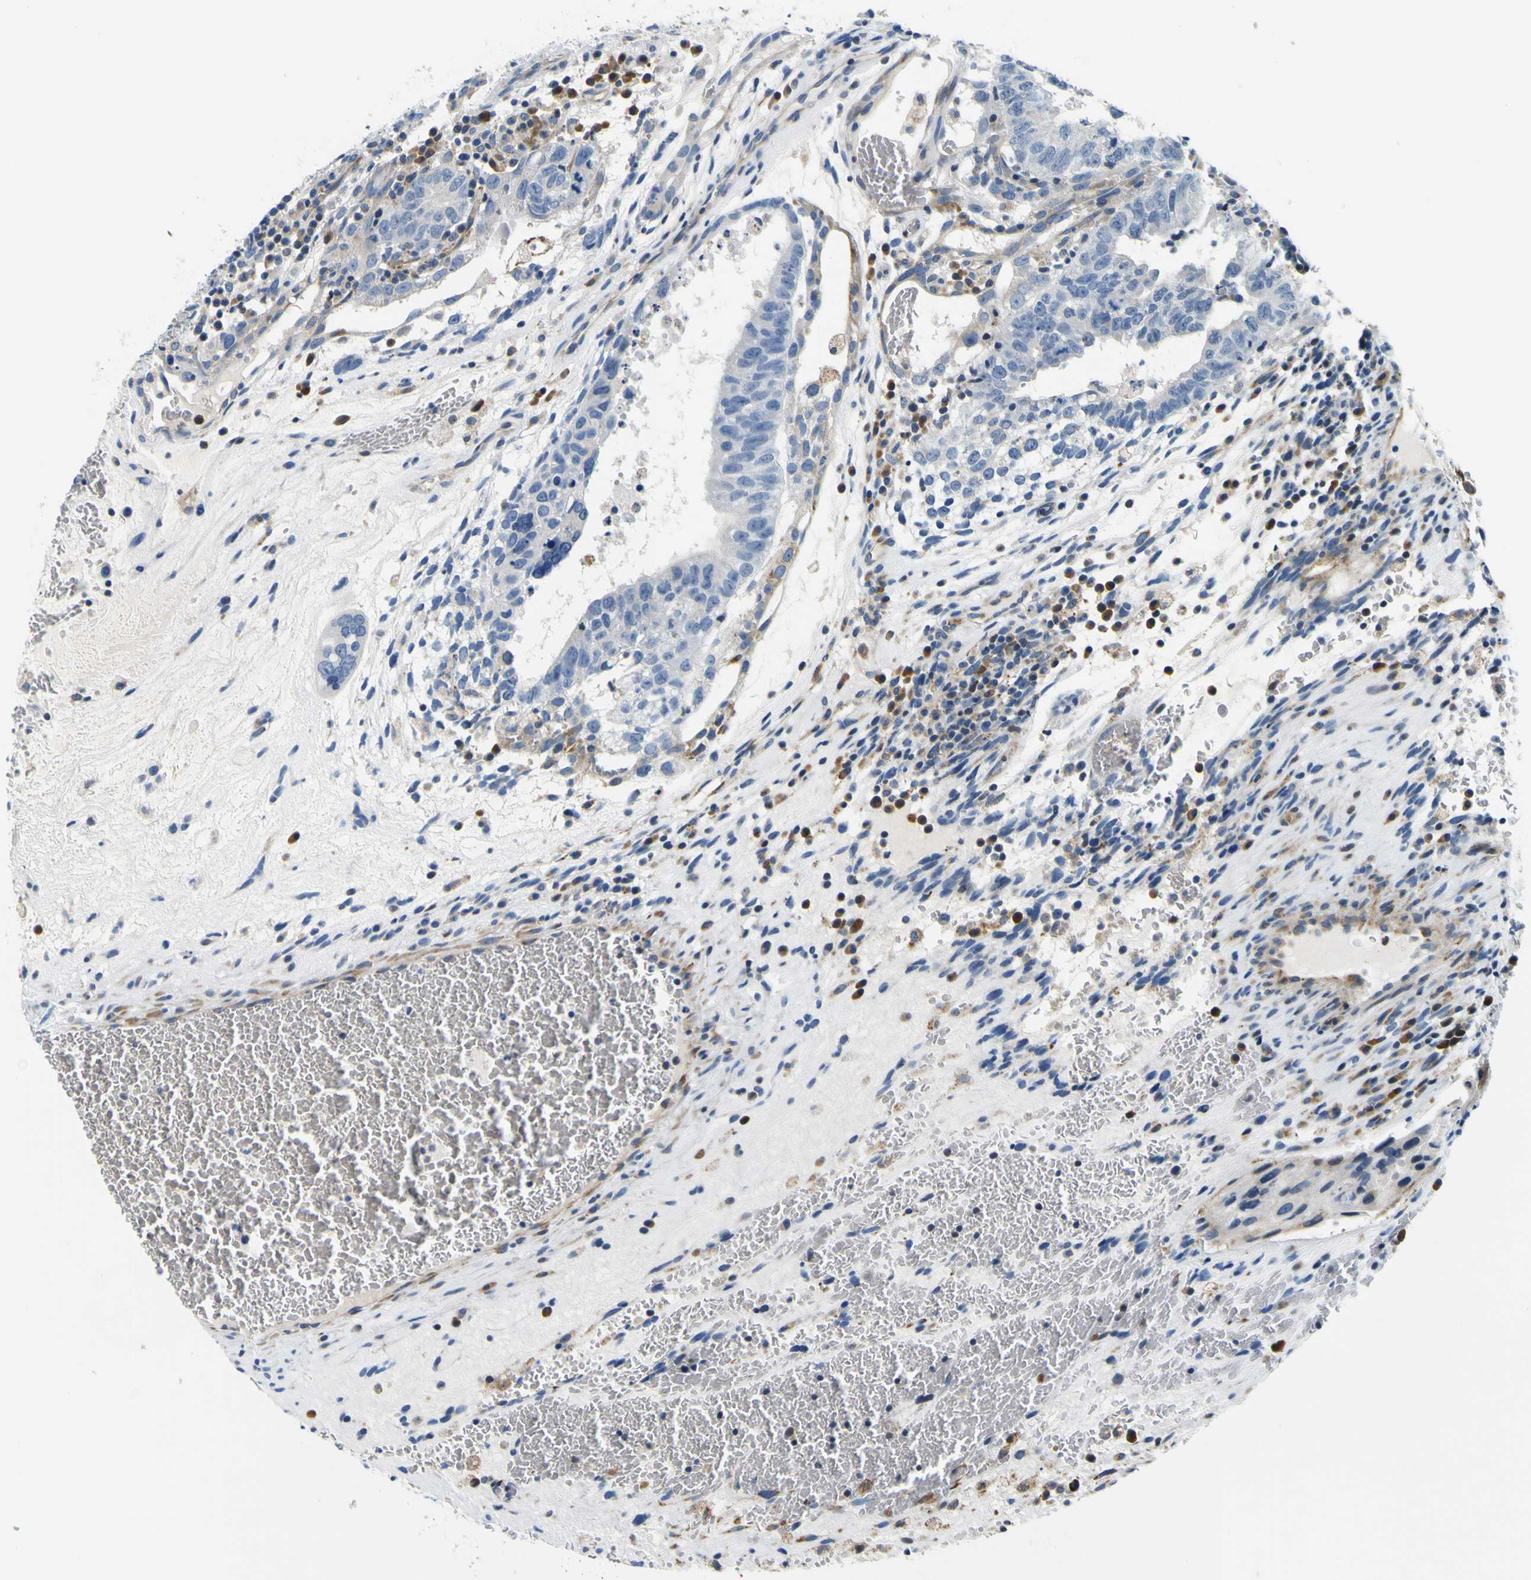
{"staining": {"intensity": "negative", "quantity": "none", "location": "none"}, "tissue": "testis cancer", "cell_type": "Tumor cells", "image_type": "cancer", "snomed": [{"axis": "morphology", "description": "Seminoma, NOS"}, {"axis": "morphology", "description": "Carcinoma, Embryonal, NOS"}, {"axis": "topography", "description": "Testis"}], "caption": "The immunohistochemistry (IHC) micrograph has no significant positivity in tumor cells of embryonal carcinoma (testis) tissue.", "gene": "NLRP3", "patient": {"sex": "male", "age": 52}}